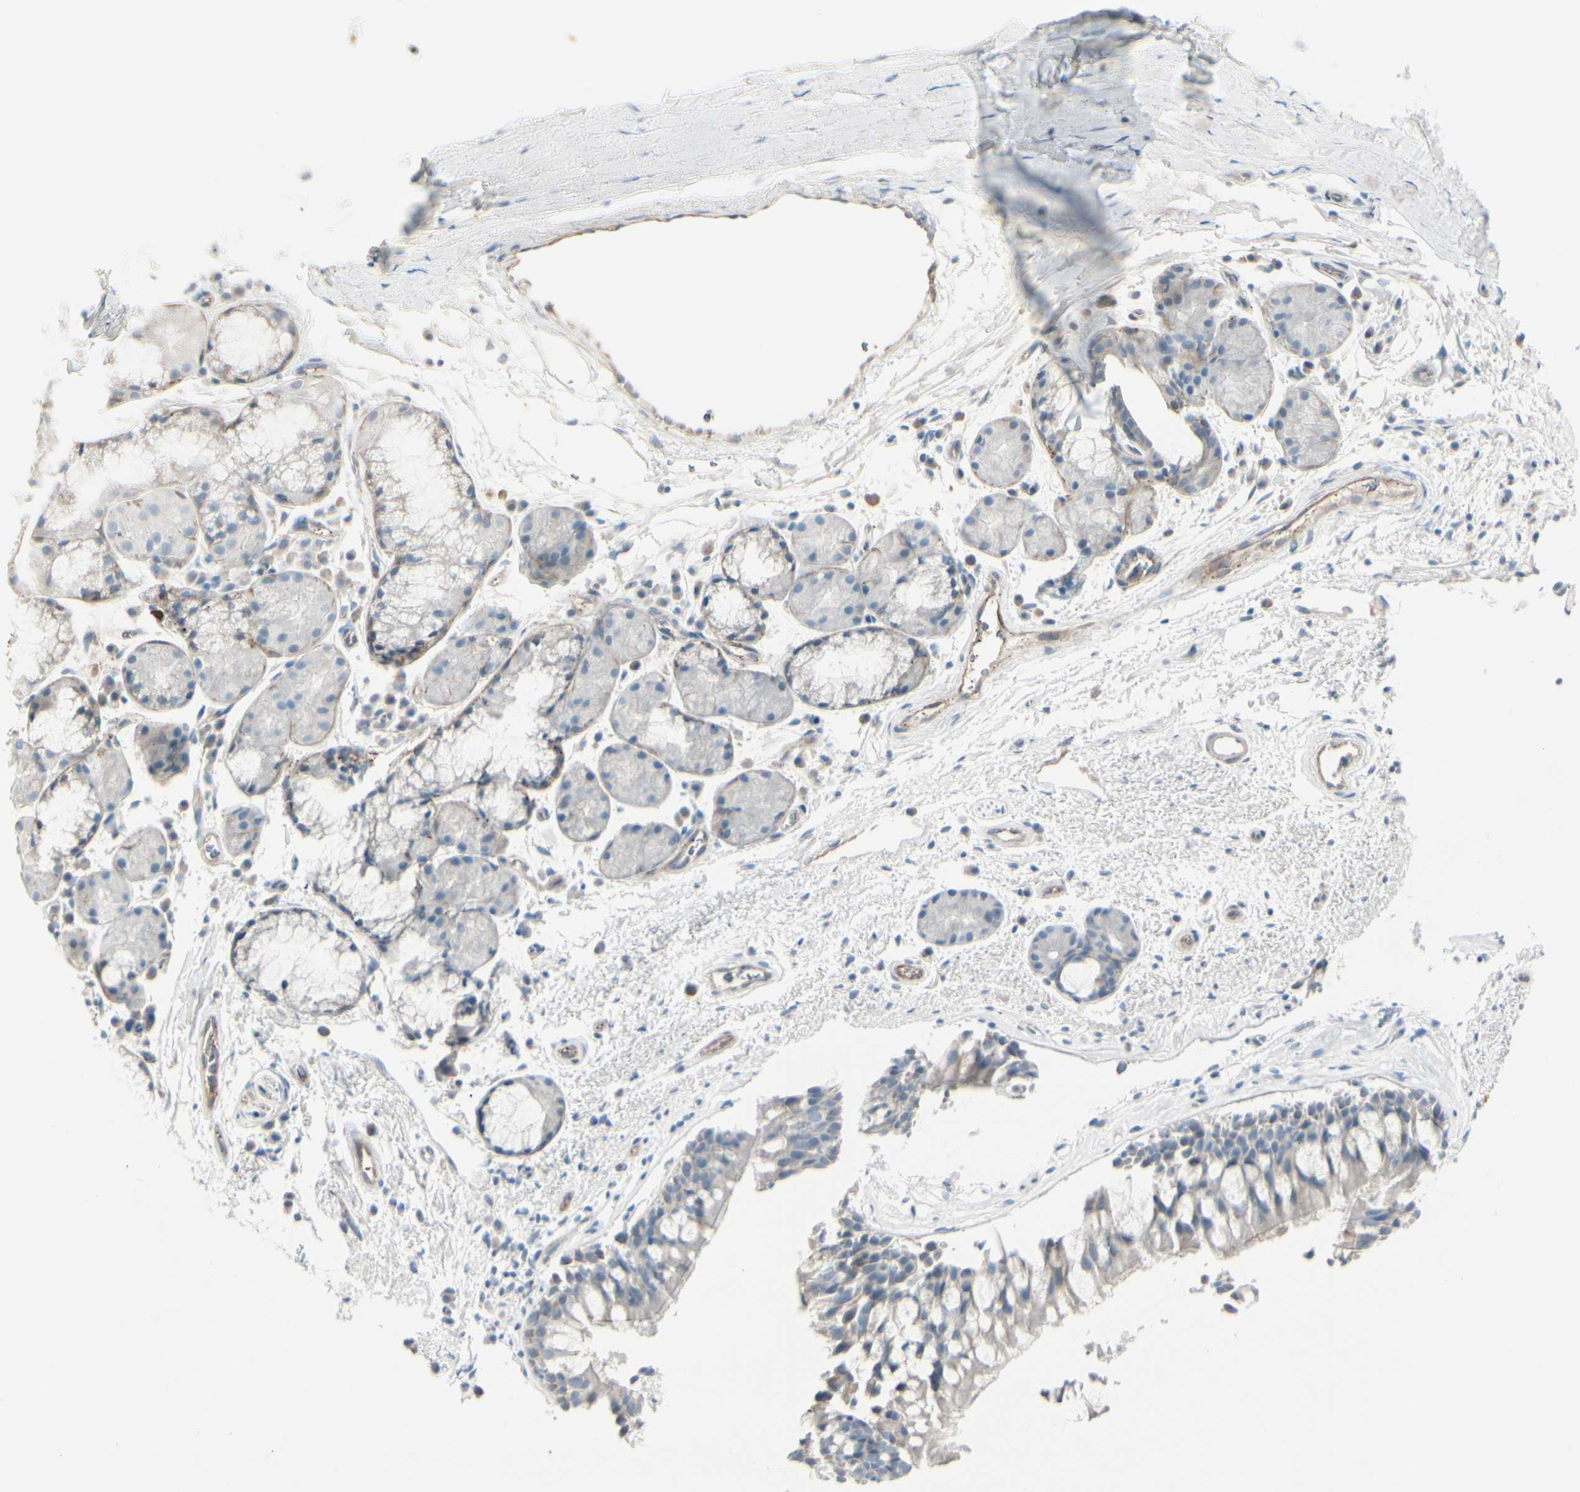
{"staining": {"intensity": "negative", "quantity": "none", "location": "none"}, "tissue": "bronchus", "cell_type": "Respiratory epithelial cells", "image_type": "normal", "snomed": [{"axis": "morphology", "description": "Normal tissue, NOS"}, {"axis": "topography", "description": "Bronchus"}], "caption": "Bronchus was stained to show a protein in brown. There is no significant positivity in respiratory epithelial cells. (Brightfield microscopy of DAB (3,3'-diaminobenzidine) immunohistochemistry (IHC) at high magnification).", "gene": "CACNA2D1", "patient": {"sex": "female", "age": 54}}